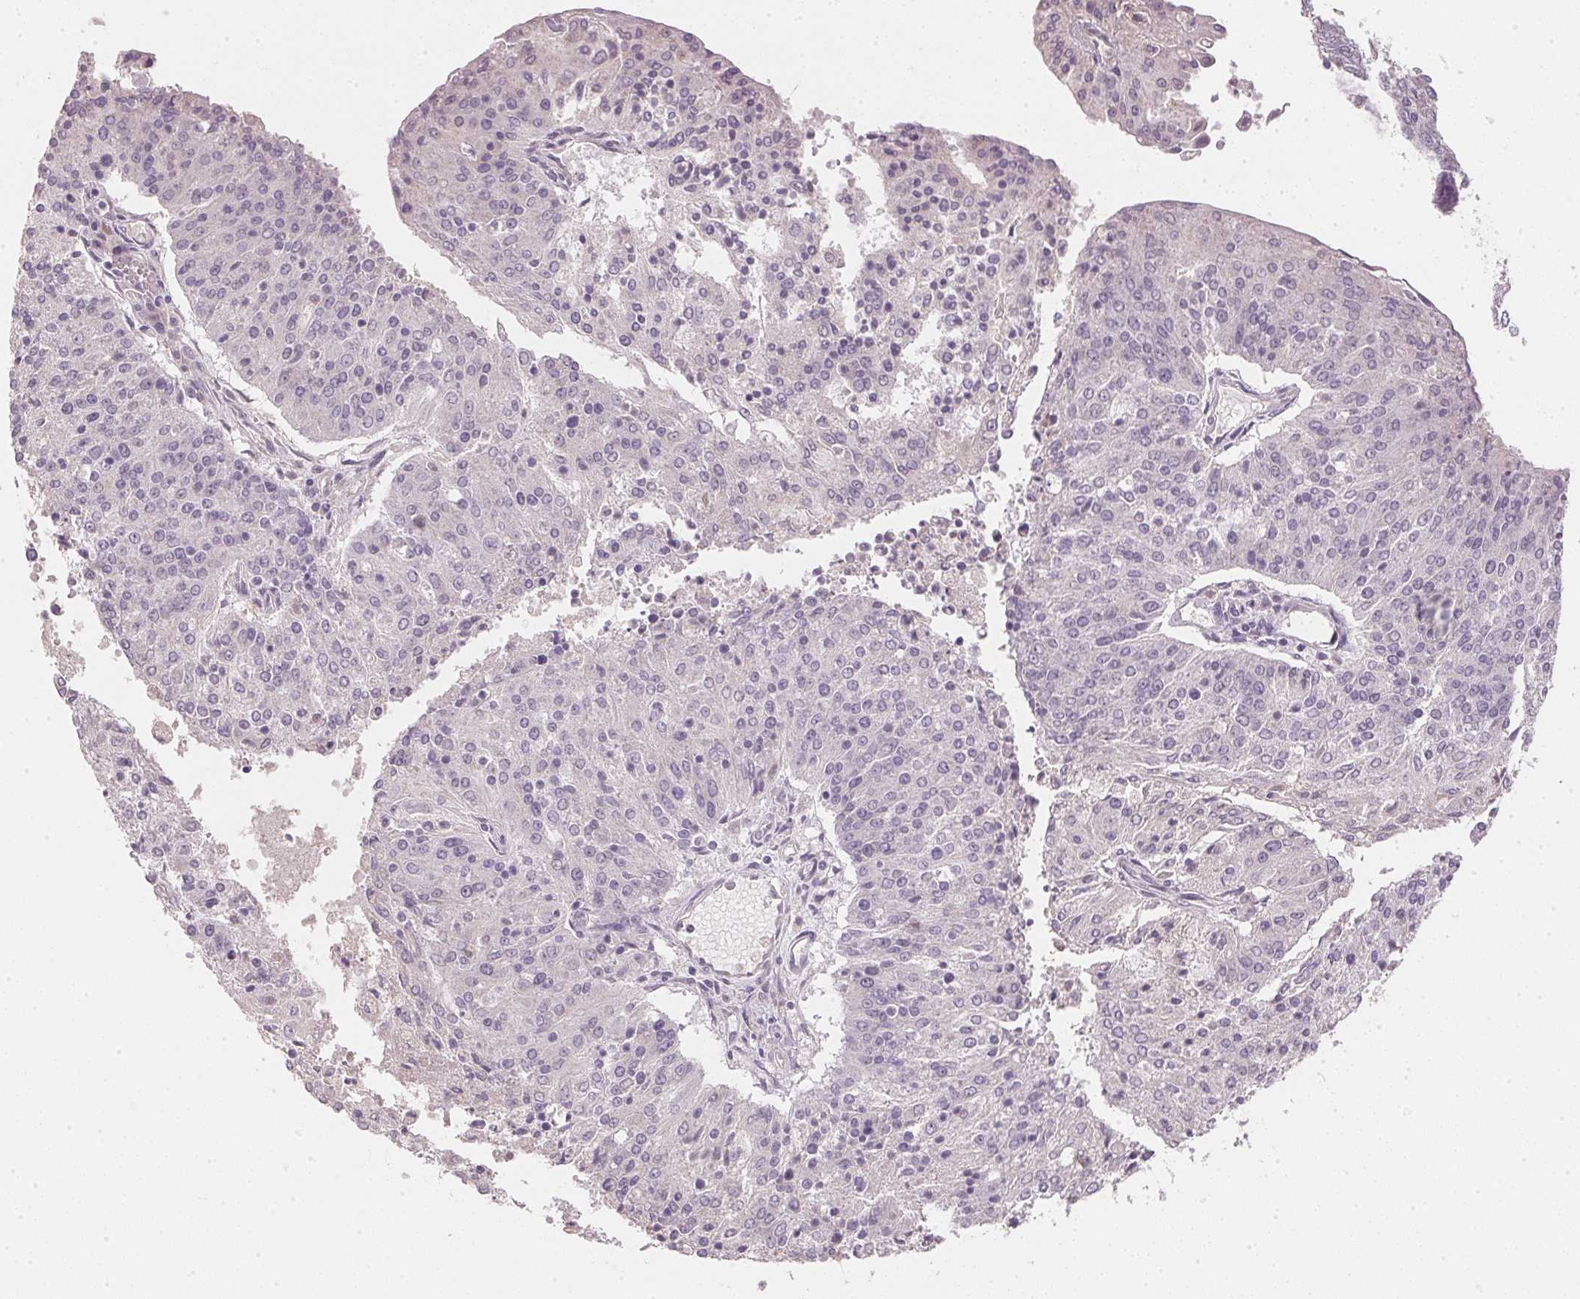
{"staining": {"intensity": "negative", "quantity": "none", "location": "none"}, "tissue": "endometrial cancer", "cell_type": "Tumor cells", "image_type": "cancer", "snomed": [{"axis": "morphology", "description": "Adenocarcinoma, NOS"}, {"axis": "topography", "description": "Endometrium"}], "caption": "Immunohistochemistry histopathology image of human endometrial cancer (adenocarcinoma) stained for a protein (brown), which exhibits no positivity in tumor cells. Brightfield microscopy of IHC stained with DAB (3,3'-diaminobenzidine) (brown) and hematoxylin (blue), captured at high magnification.", "gene": "DHCR24", "patient": {"sex": "female", "age": 82}}